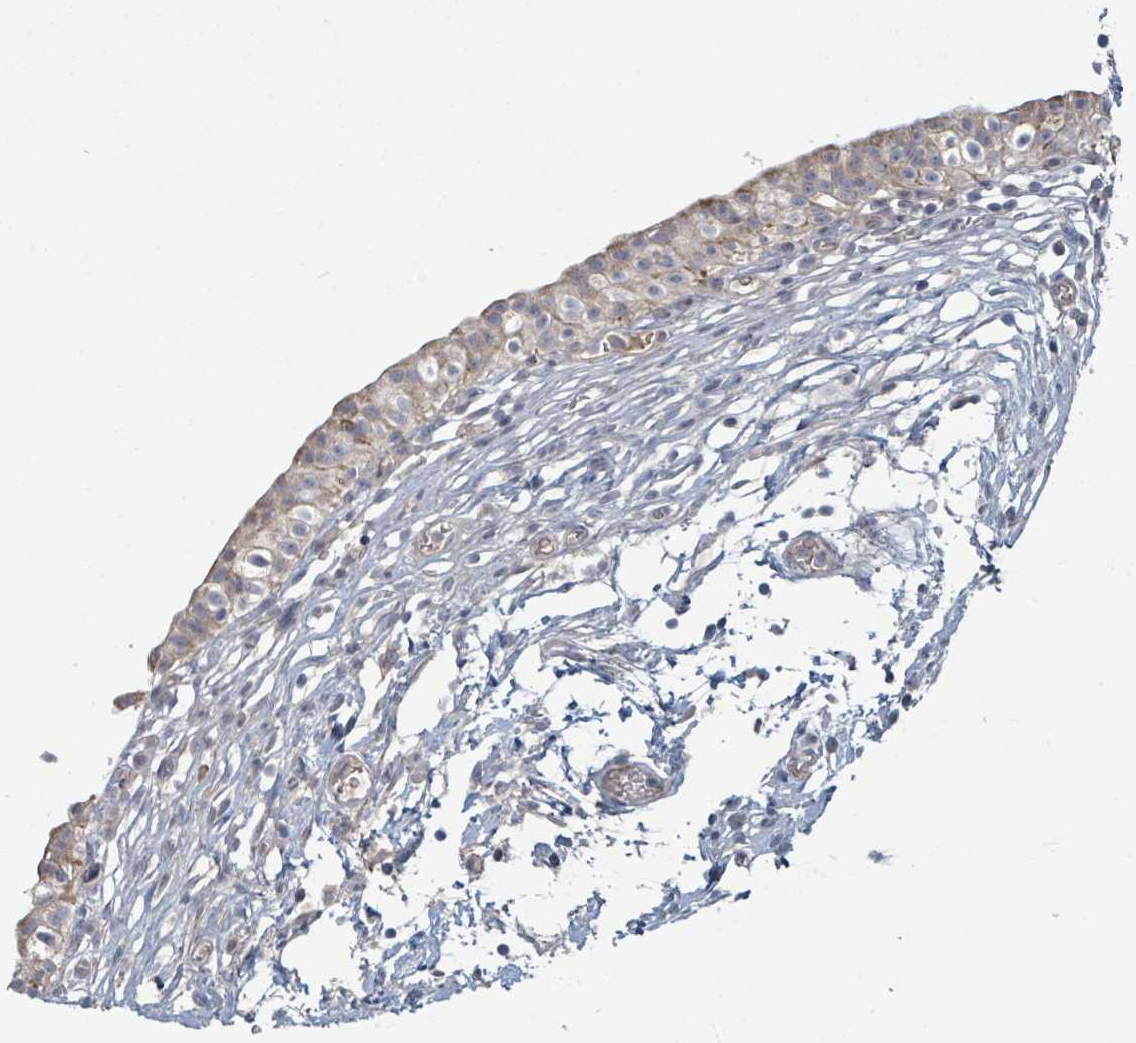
{"staining": {"intensity": "weak", "quantity": "25%-75%", "location": "cytoplasmic/membranous"}, "tissue": "urinary bladder", "cell_type": "Urothelial cells", "image_type": "normal", "snomed": [{"axis": "morphology", "description": "Normal tissue, NOS"}, {"axis": "topography", "description": "Urinary bladder"}, {"axis": "topography", "description": "Peripheral nerve tissue"}], "caption": "Immunohistochemistry image of unremarkable urinary bladder: human urinary bladder stained using immunohistochemistry (IHC) displays low levels of weak protein expression localized specifically in the cytoplasmic/membranous of urothelial cells, appearing as a cytoplasmic/membranous brown color.", "gene": "COL5A3", "patient": {"sex": "male", "age": 55}}